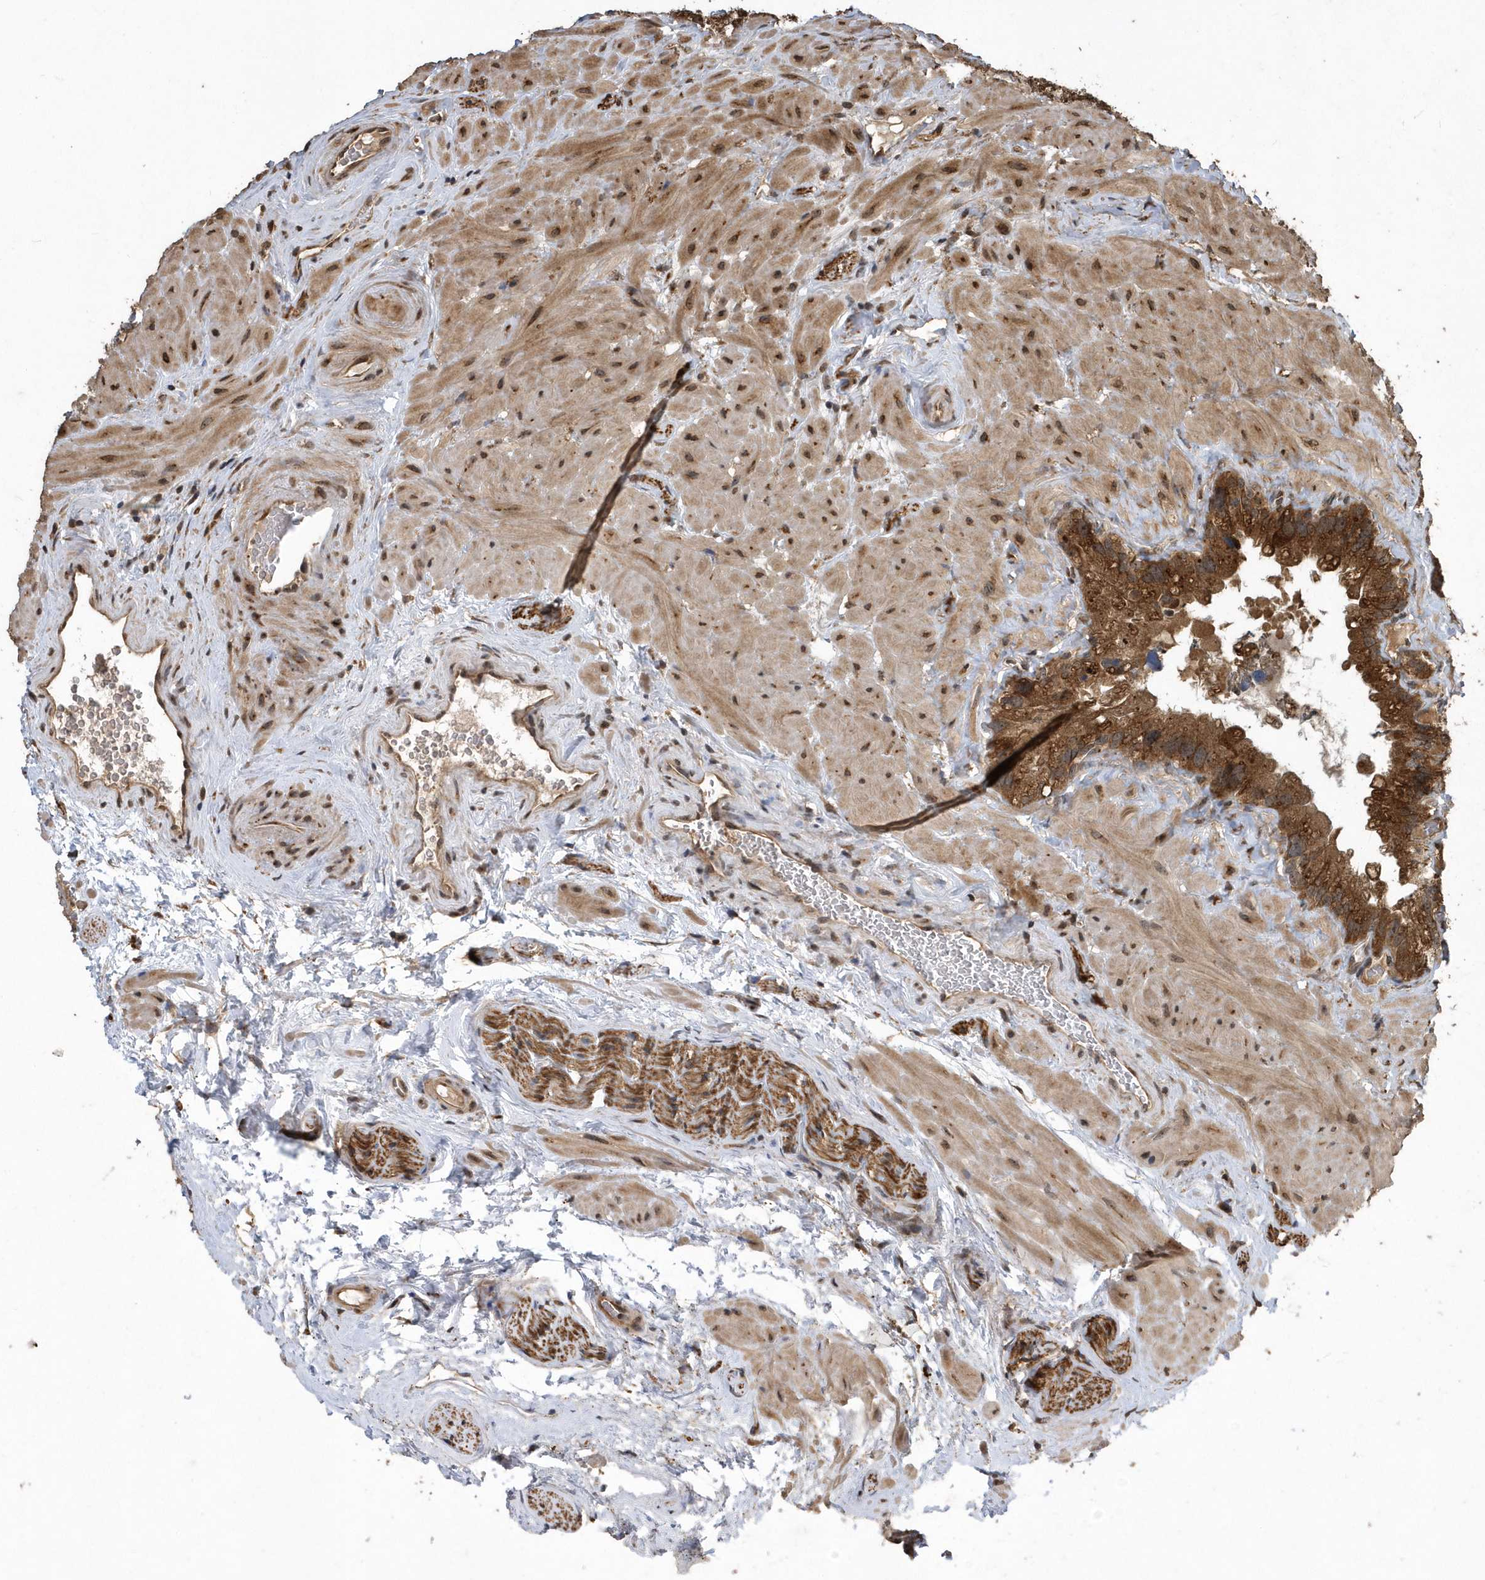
{"staining": {"intensity": "moderate", "quantity": ">75%", "location": "cytoplasmic/membranous"}, "tissue": "seminal vesicle", "cell_type": "Glandular cells", "image_type": "normal", "snomed": [{"axis": "morphology", "description": "Normal tissue, NOS"}, {"axis": "topography", "description": "Prostate"}, {"axis": "topography", "description": "Seminal veicle"}], "caption": "Immunohistochemistry histopathology image of benign seminal vesicle: human seminal vesicle stained using IHC exhibits medium levels of moderate protein expression localized specifically in the cytoplasmic/membranous of glandular cells, appearing as a cytoplasmic/membranous brown color.", "gene": "WASHC5", "patient": {"sex": "male", "age": 68}}